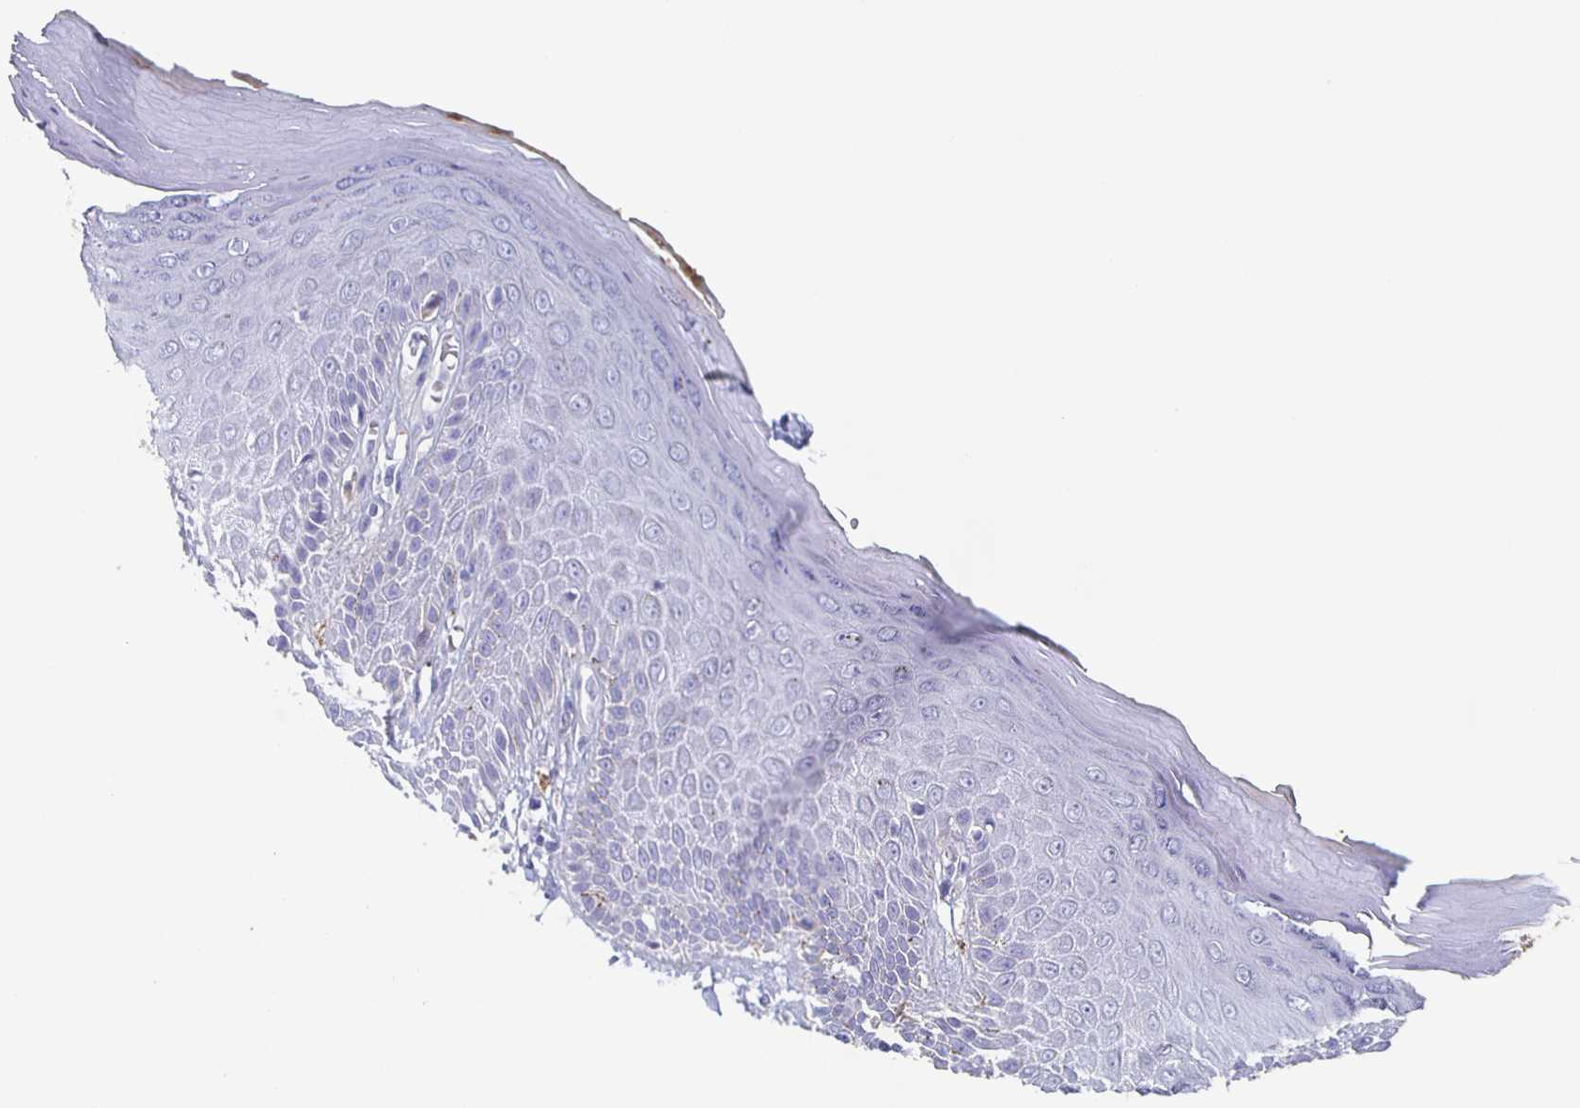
{"staining": {"intensity": "negative", "quantity": "none", "location": "none"}, "tissue": "skin", "cell_type": "Epidermal cells", "image_type": "normal", "snomed": [{"axis": "morphology", "description": "Normal tissue, NOS"}, {"axis": "topography", "description": "Anal"}, {"axis": "topography", "description": "Peripheral nerve tissue"}], "caption": "High magnification brightfield microscopy of normal skin stained with DAB (brown) and counterstained with hematoxylin (blue): epidermal cells show no significant expression. (DAB immunohistochemistry with hematoxylin counter stain).", "gene": "FGA", "patient": {"sex": "male", "age": 78}}